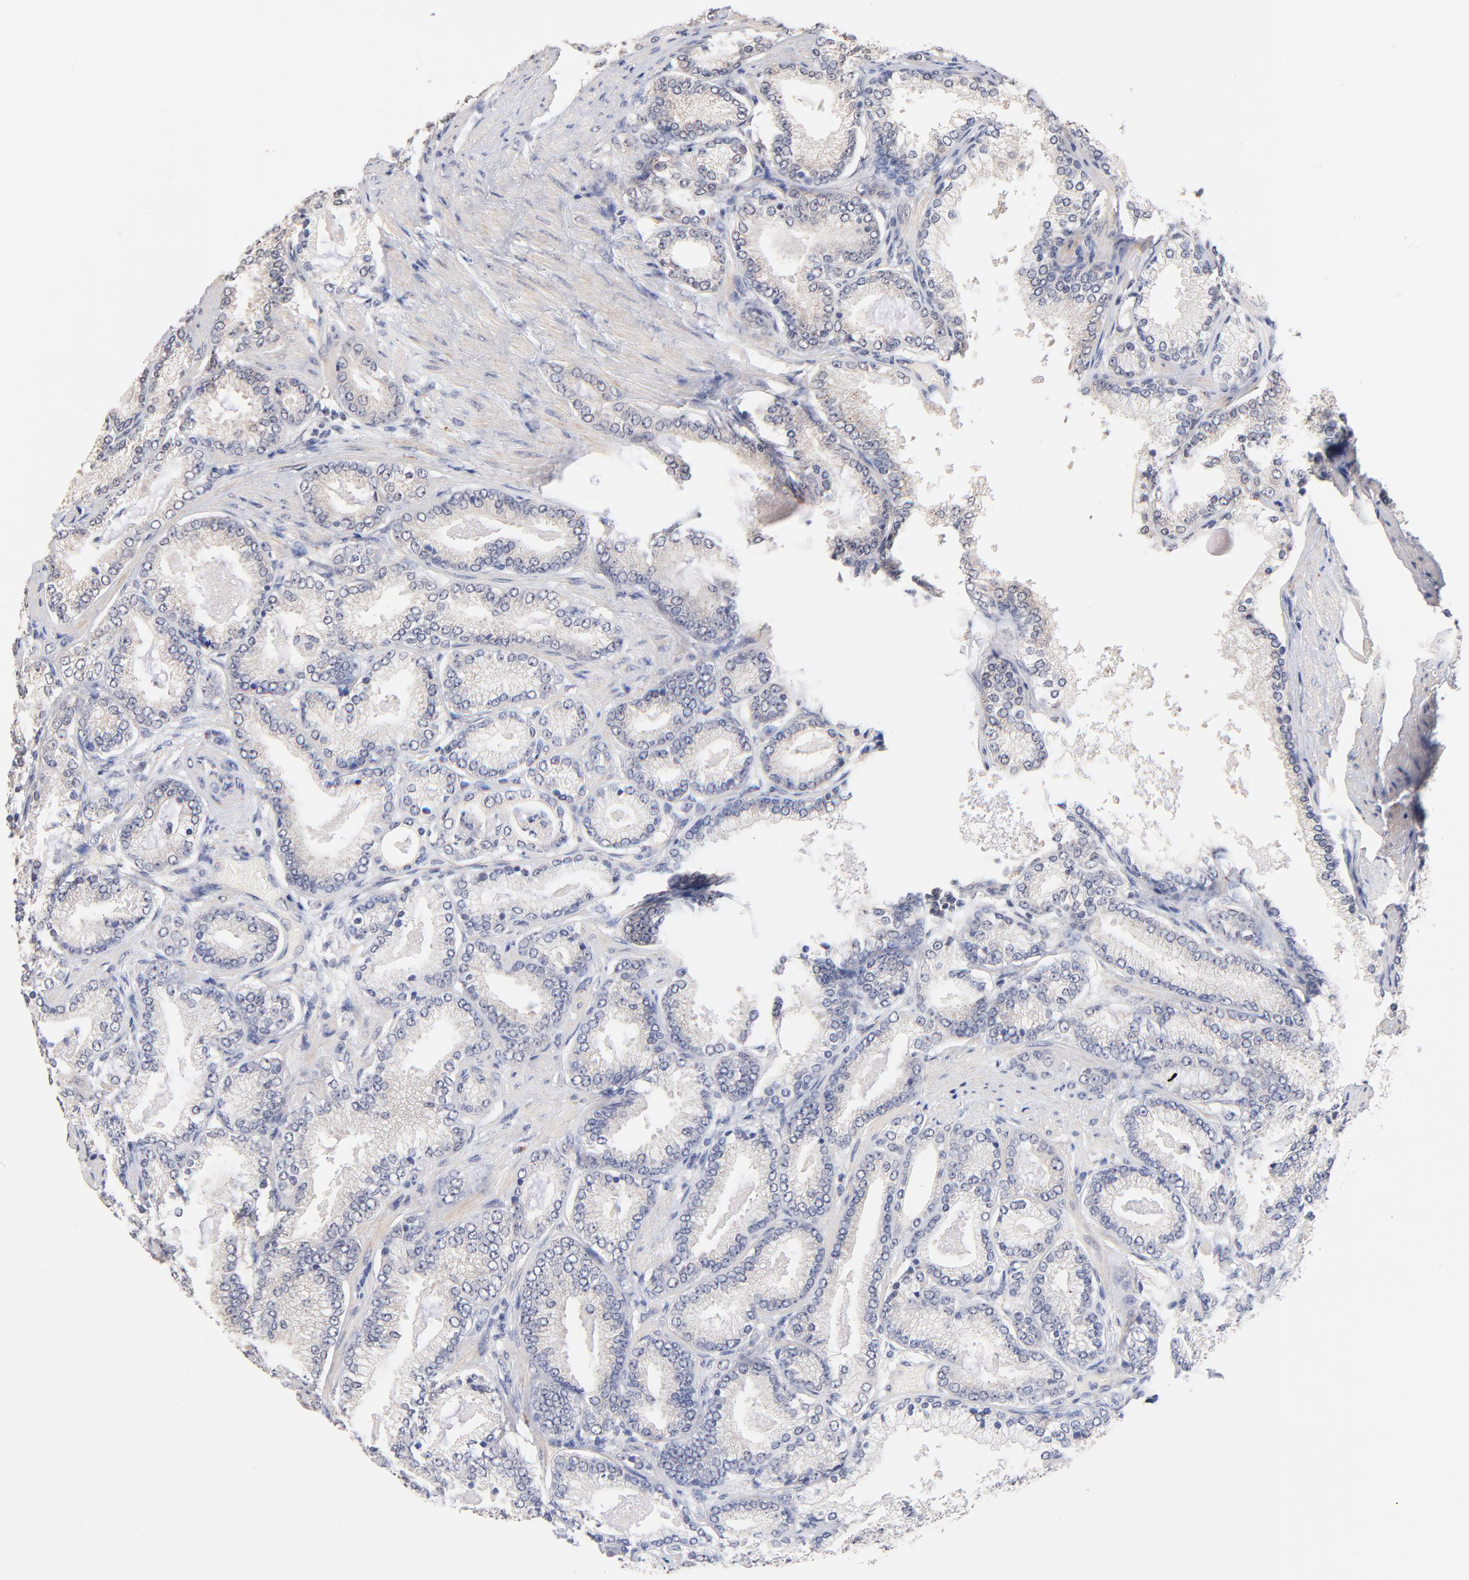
{"staining": {"intensity": "negative", "quantity": "none", "location": "none"}, "tissue": "prostate cancer", "cell_type": "Tumor cells", "image_type": "cancer", "snomed": [{"axis": "morphology", "description": "Adenocarcinoma, Low grade"}, {"axis": "topography", "description": "Prostate"}], "caption": "The photomicrograph displays no significant positivity in tumor cells of adenocarcinoma (low-grade) (prostate). (DAB immunohistochemistry with hematoxylin counter stain).", "gene": "RIBC2", "patient": {"sex": "male", "age": 71}}